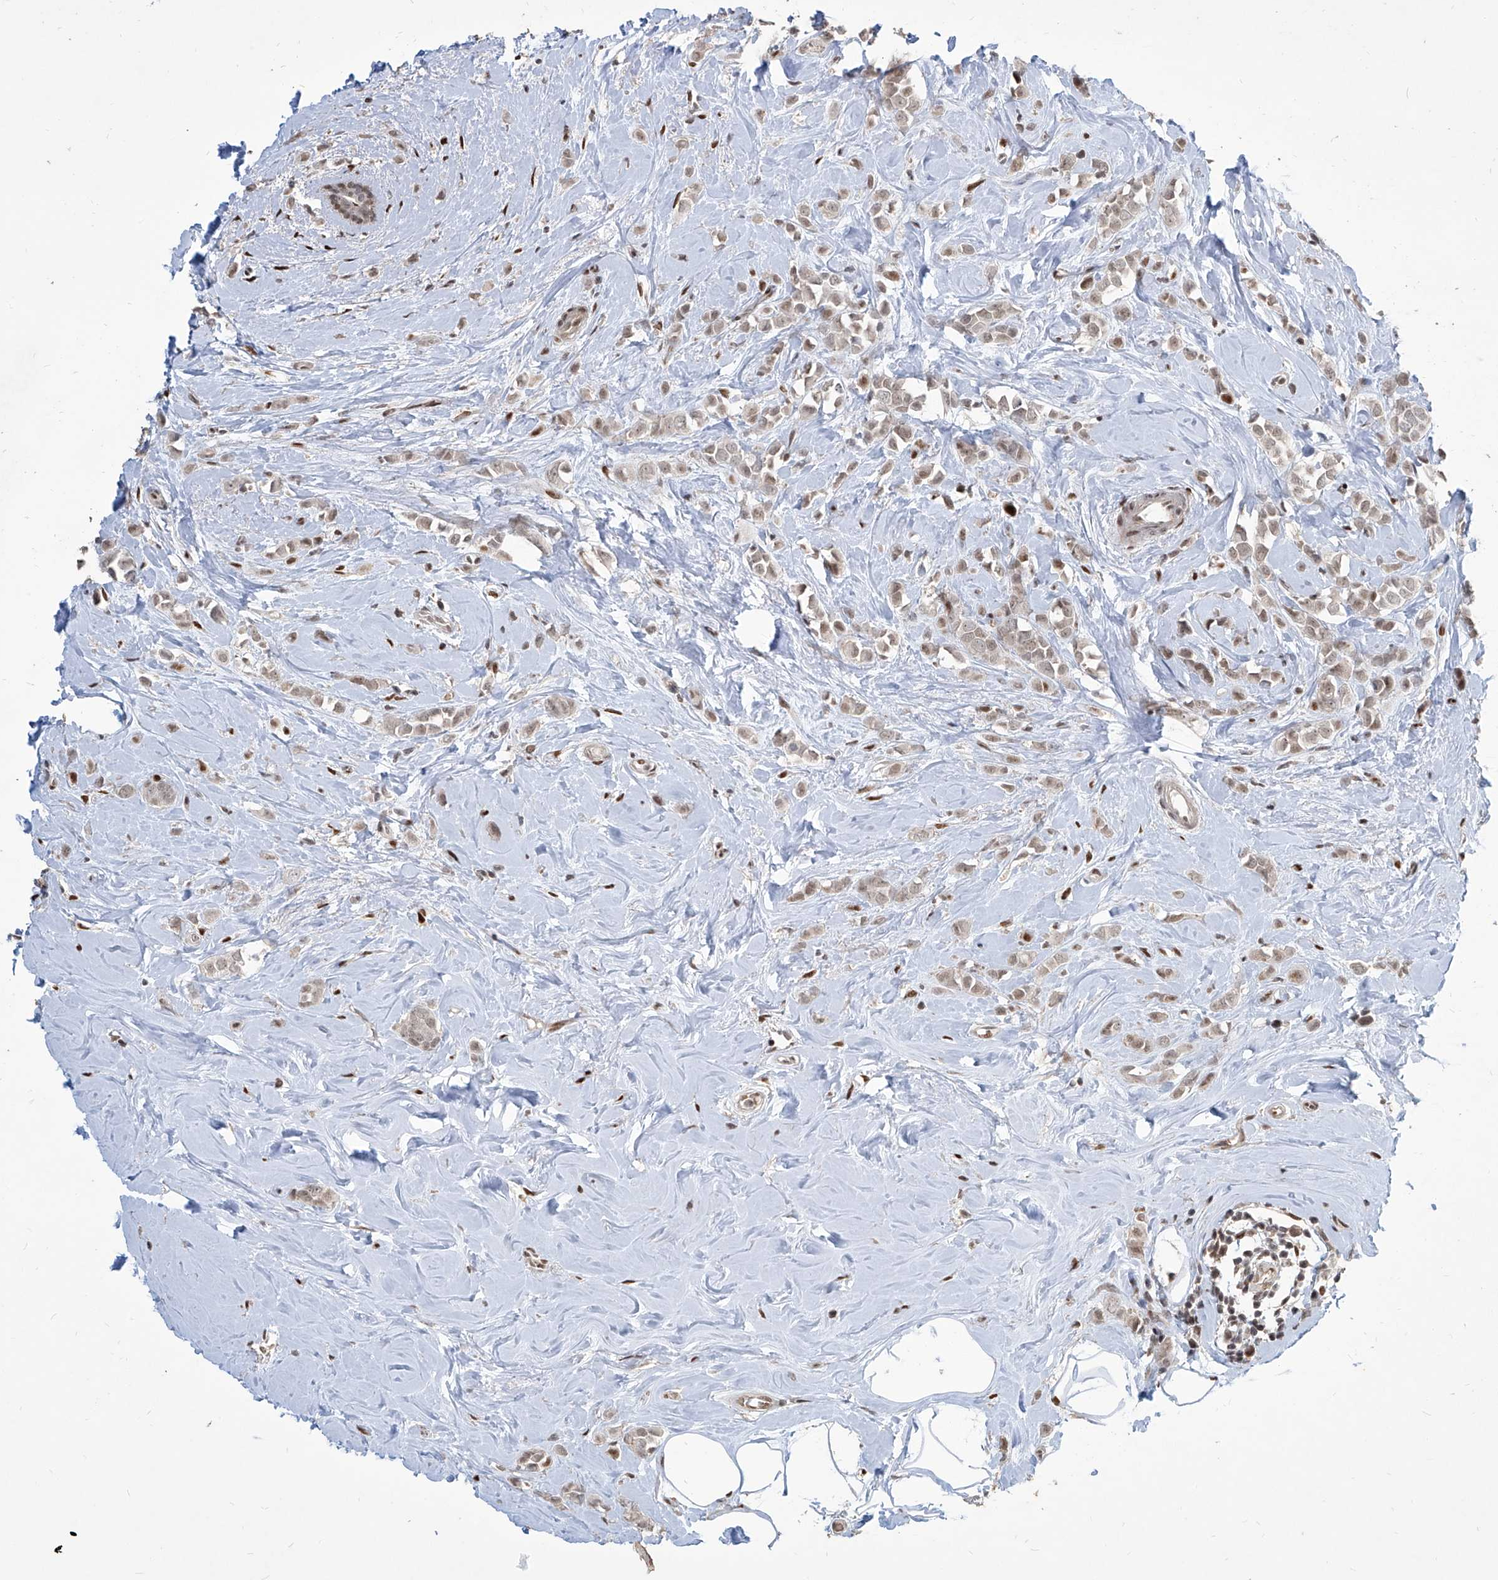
{"staining": {"intensity": "weak", "quantity": ">75%", "location": "nuclear"}, "tissue": "breast cancer", "cell_type": "Tumor cells", "image_type": "cancer", "snomed": [{"axis": "morphology", "description": "Lobular carcinoma"}, {"axis": "topography", "description": "Breast"}], "caption": "Lobular carcinoma (breast) was stained to show a protein in brown. There is low levels of weak nuclear staining in approximately >75% of tumor cells. (DAB IHC with brightfield microscopy, high magnification).", "gene": "IRF2", "patient": {"sex": "female", "age": 47}}